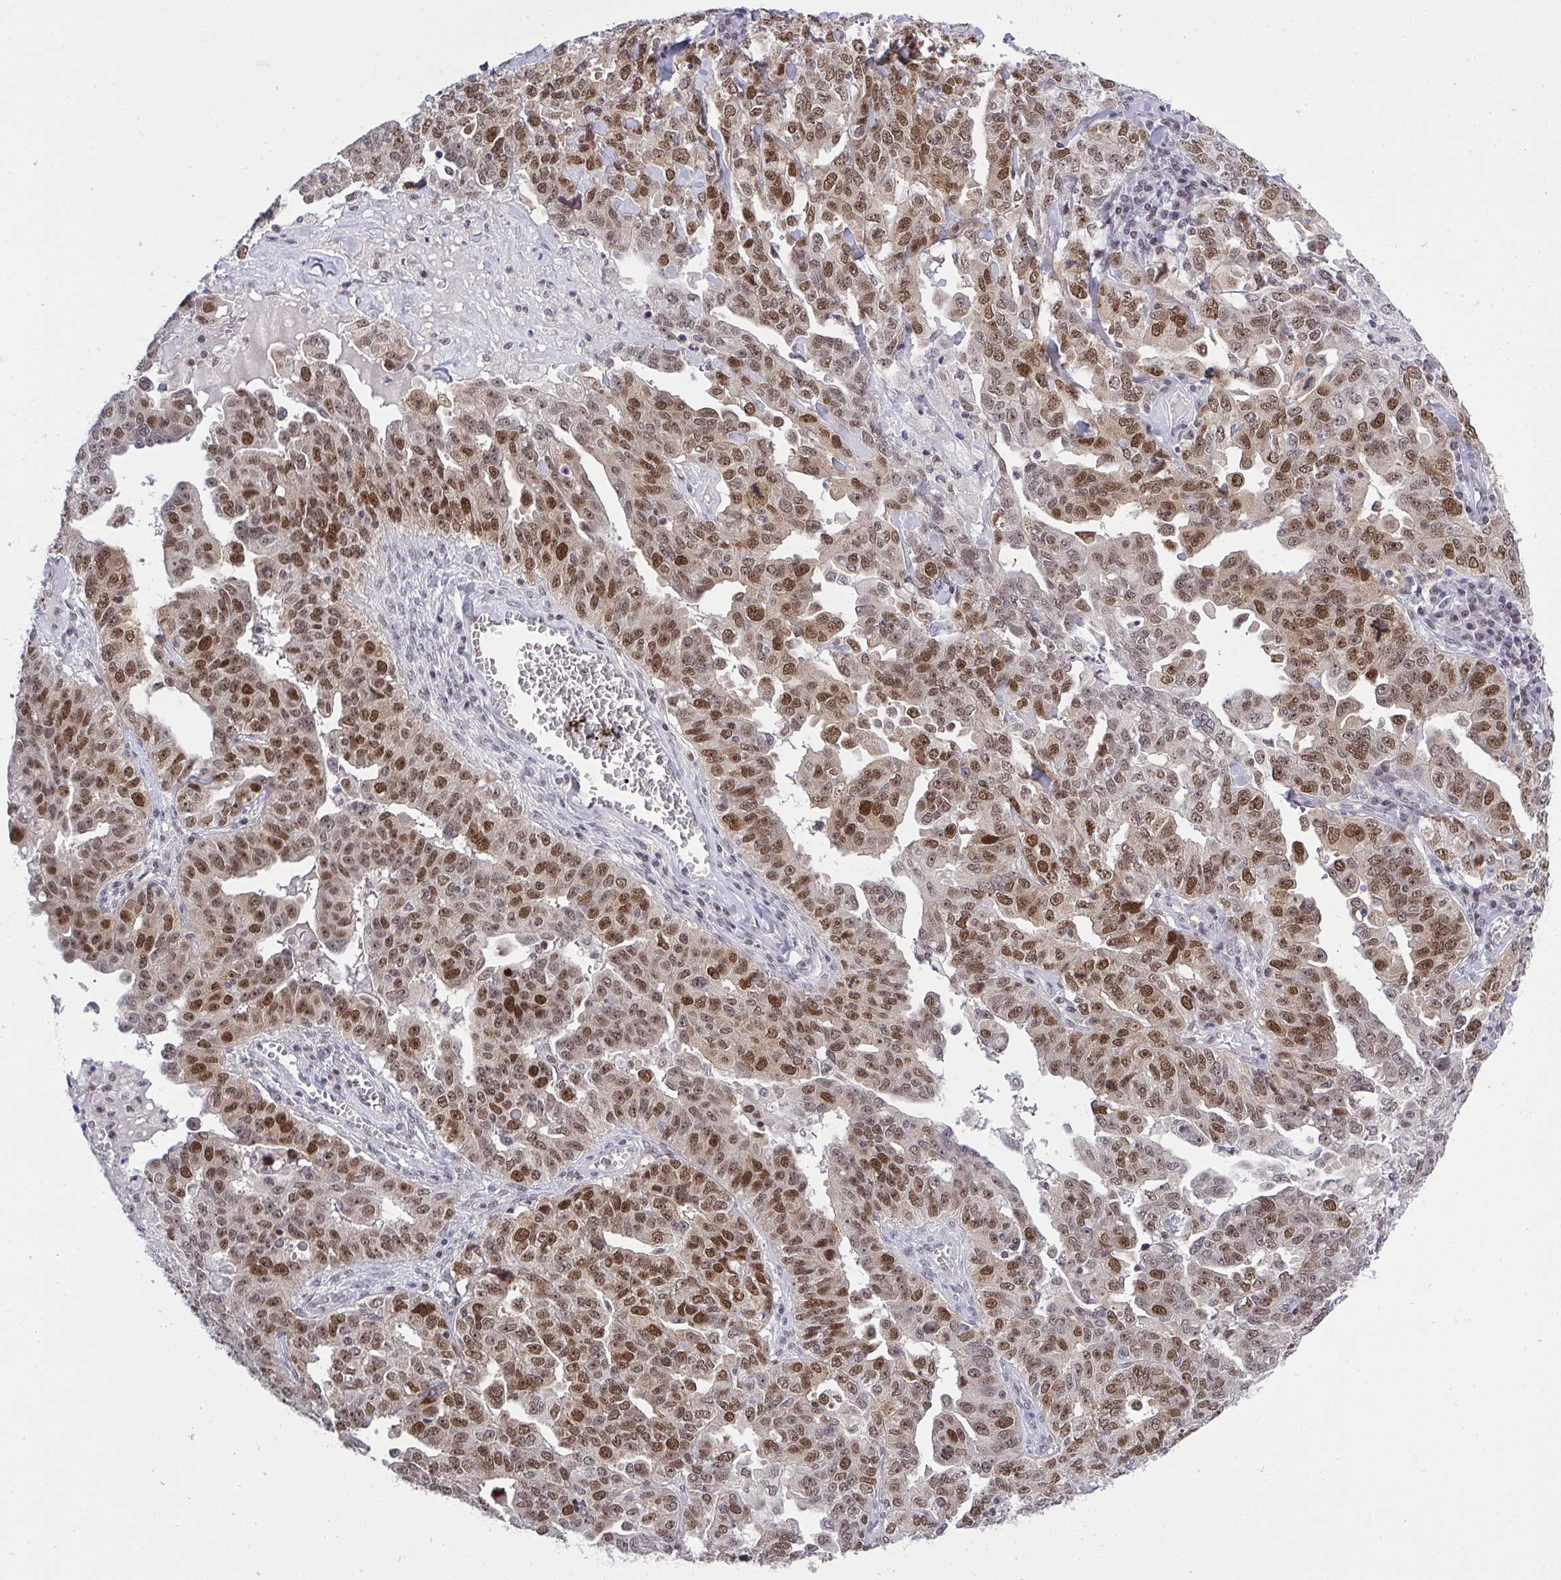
{"staining": {"intensity": "moderate", "quantity": ">75%", "location": "nuclear"}, "tissue": "ovarian cancer", "cell_type": "Tumor cells", "image_type": "cancer", "snomed": [{"axis": "morphology", "description": "Carcinoma, endometroid"}, {"axis": "topography", "description": "Ovary"}], "caption": "The immunohistochemical stain shows moderate nuclear staining in tumor cells of ovarian cancer (endometroid carcinoma) tissue.", "gene": "RFC4", "patient": {"sex": "female", "age": 62}}